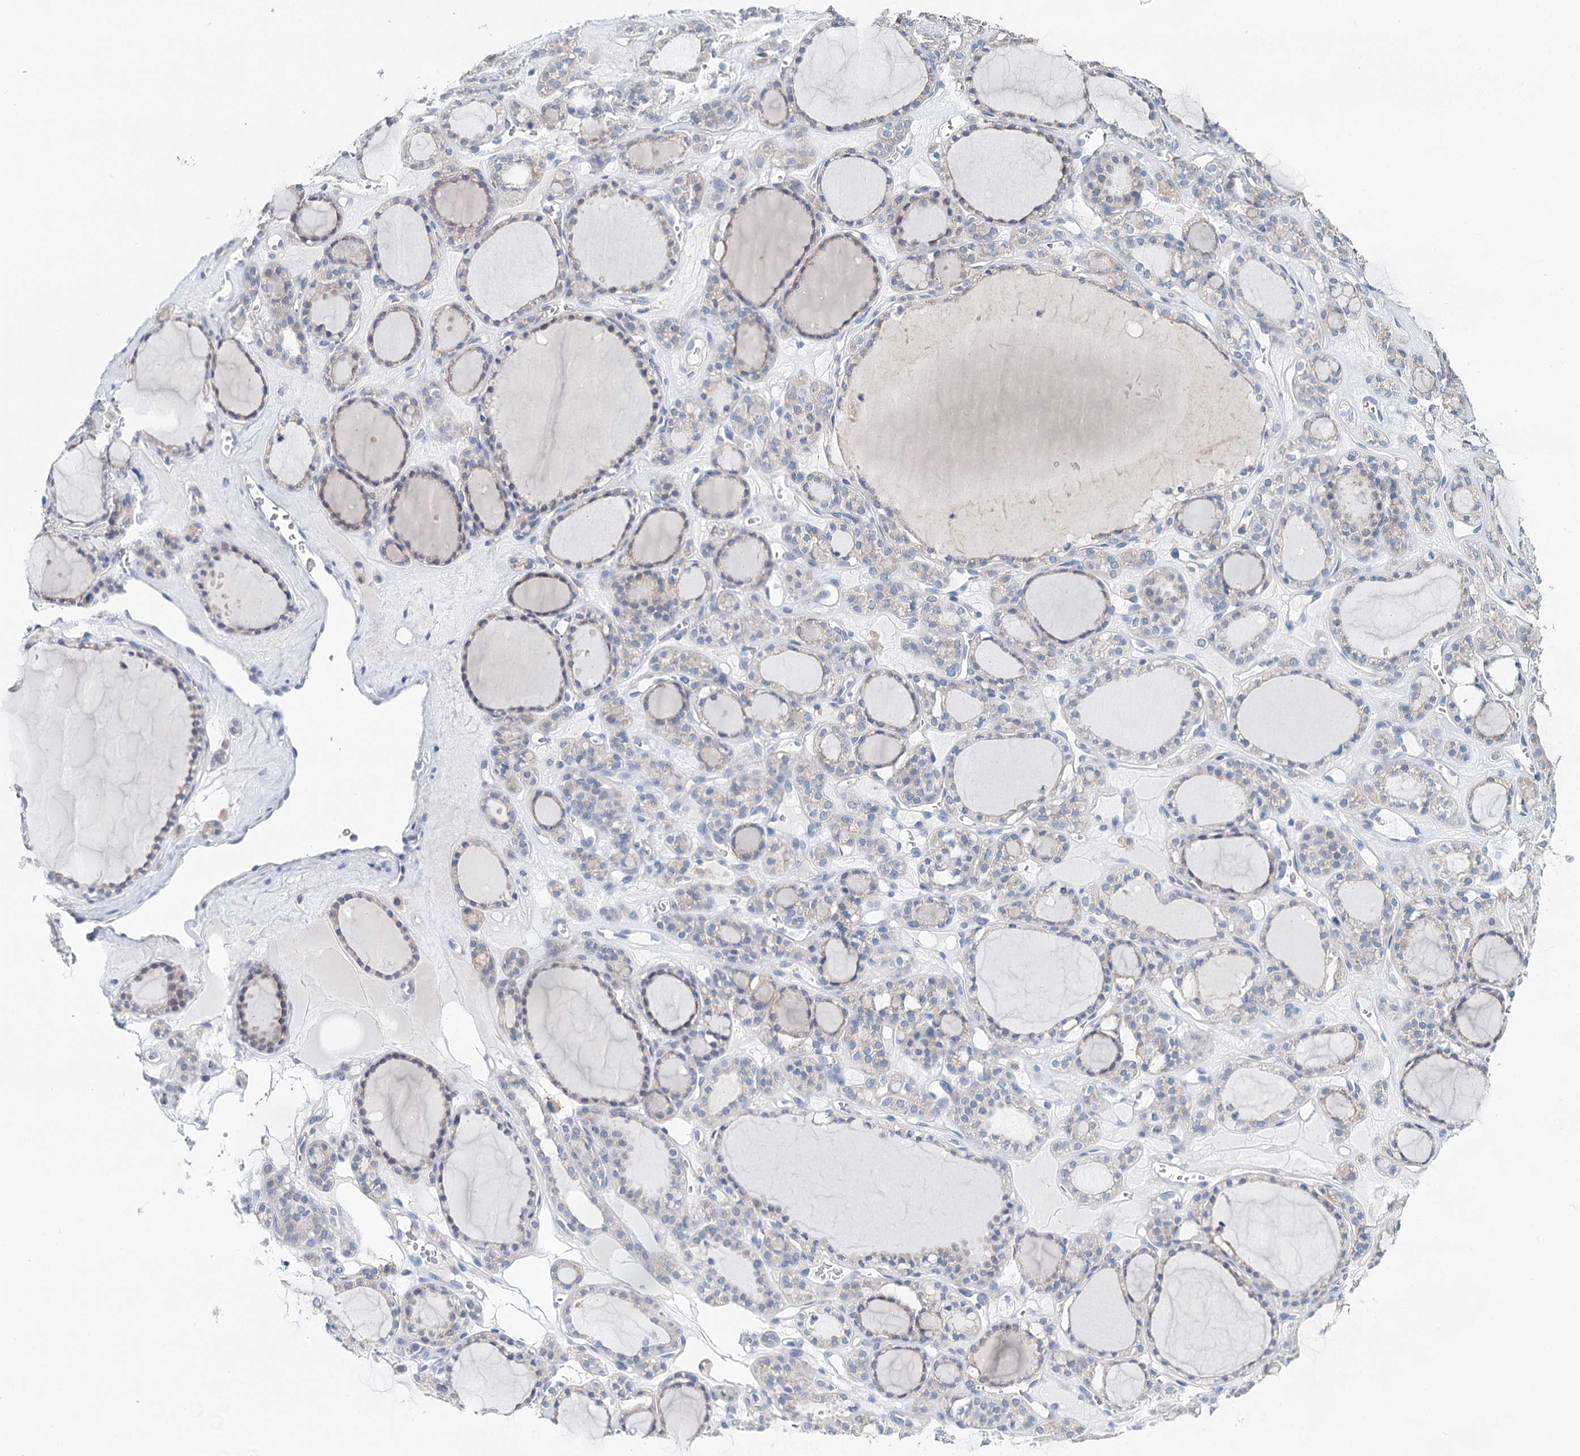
{"staining": {"intensity": "negative", "quantity": "none", "location": "none"}, "tissue": "thyroid gland", "cell_type": "Glandular cells", "image_type": "normal", "snomed": [{"axis": "morphology", "description": "Normal tissue, NOS"}, {"axis": "topography", "description": "Thyroid gland"}], "caption": "The IHC histopathology image has no significant staining in glandular cells of thyroid gland.", "gene": "DAPK1", "patient": {"sex": "female", "age": 28}}